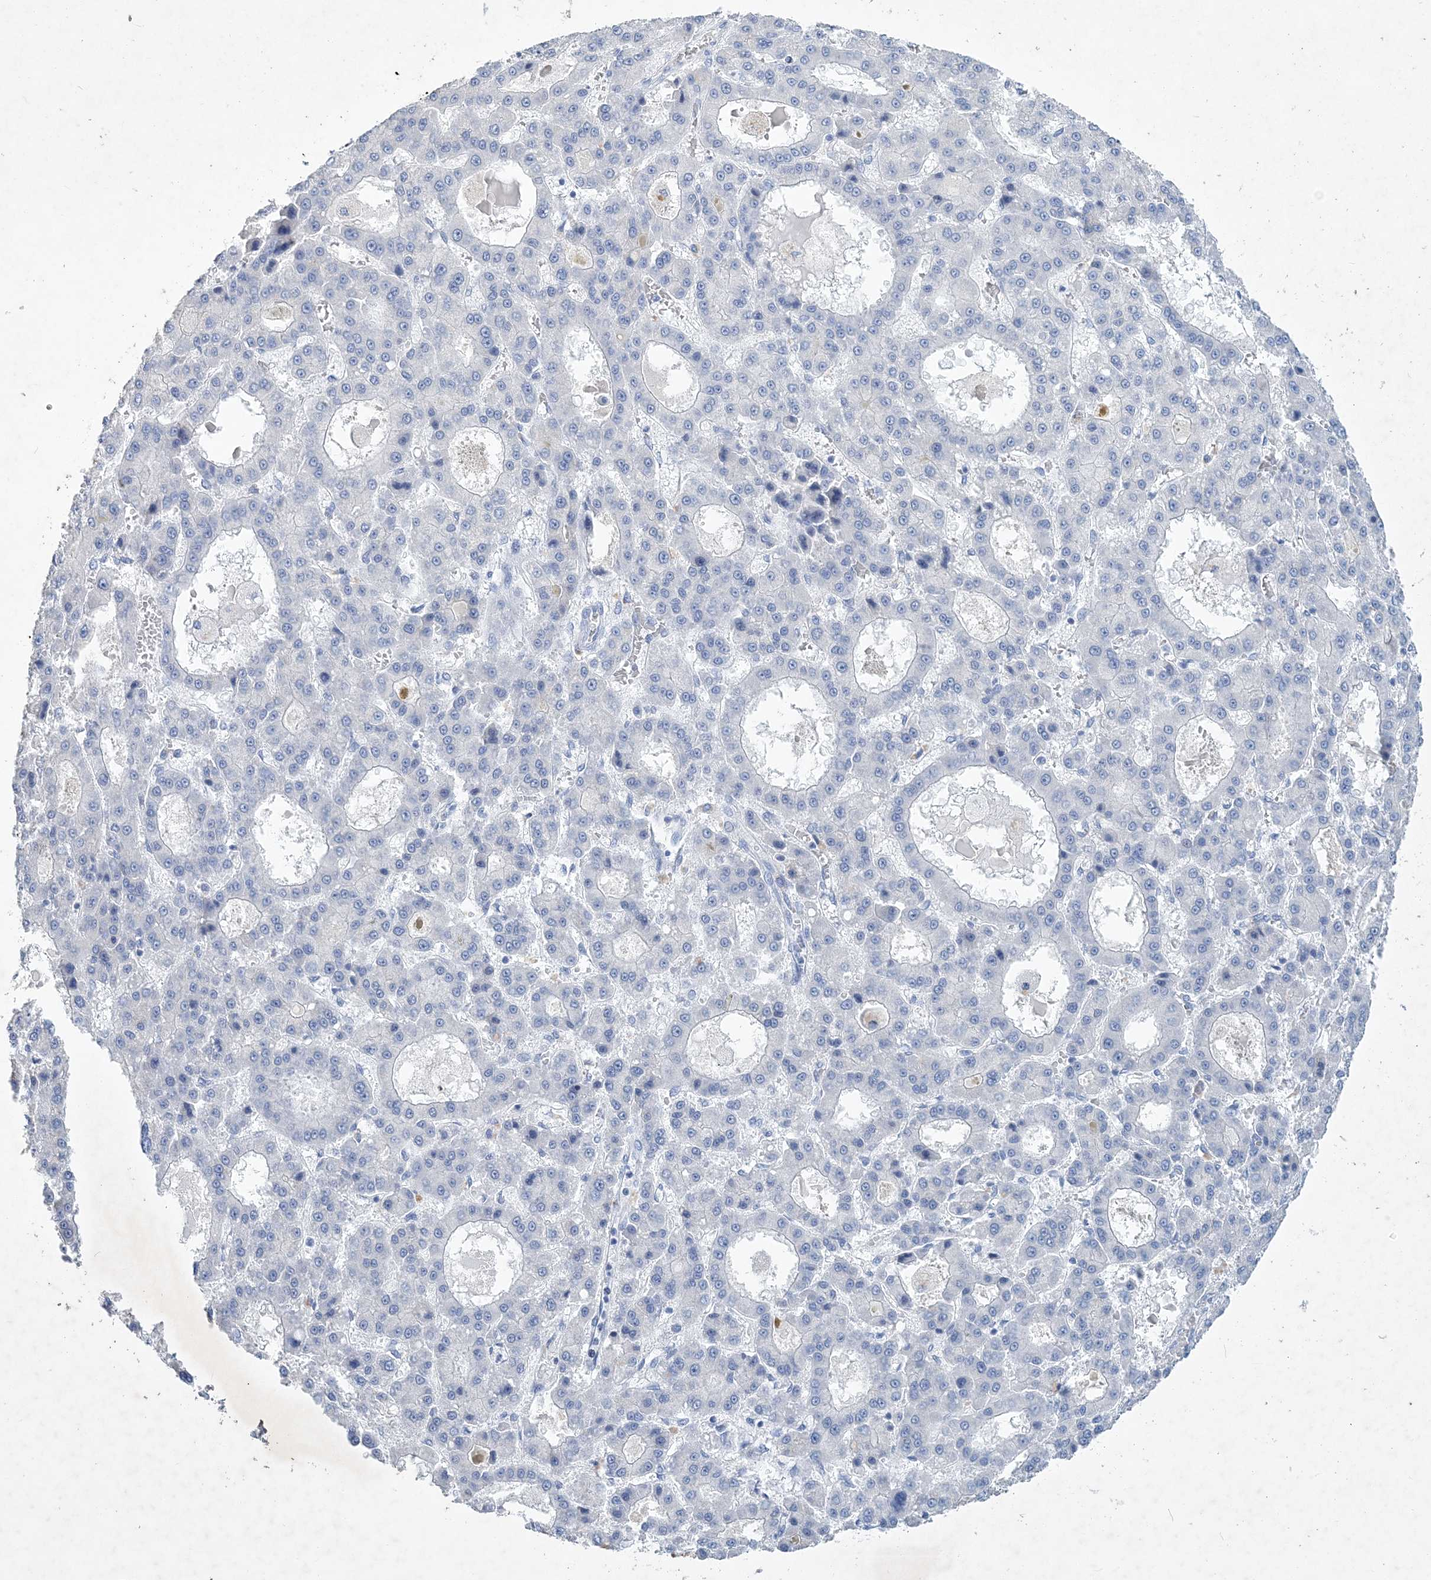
{"staining": {"intensity": "negative", "quantity": "none", "location": "none"}, "tissue": "liver cancer", "cell_type": "Tumor cells", "image_type": "cancer", "snomed": [{"axis": "morphology", "description": "Carcinoma, Hepatocellular, NOS"}, {"axis": "topography", "description": "Liver"}], "caption": "IHC histopathology image of neoplastic tissue: human liver cancer (hepatocellular carcinoma) stained with DAB (3,3'-diaminobenzidine) displays no significant protein staining in tumor cells.", "gene": "COPS8", "patient": {"sex": "male", "age": 70}}